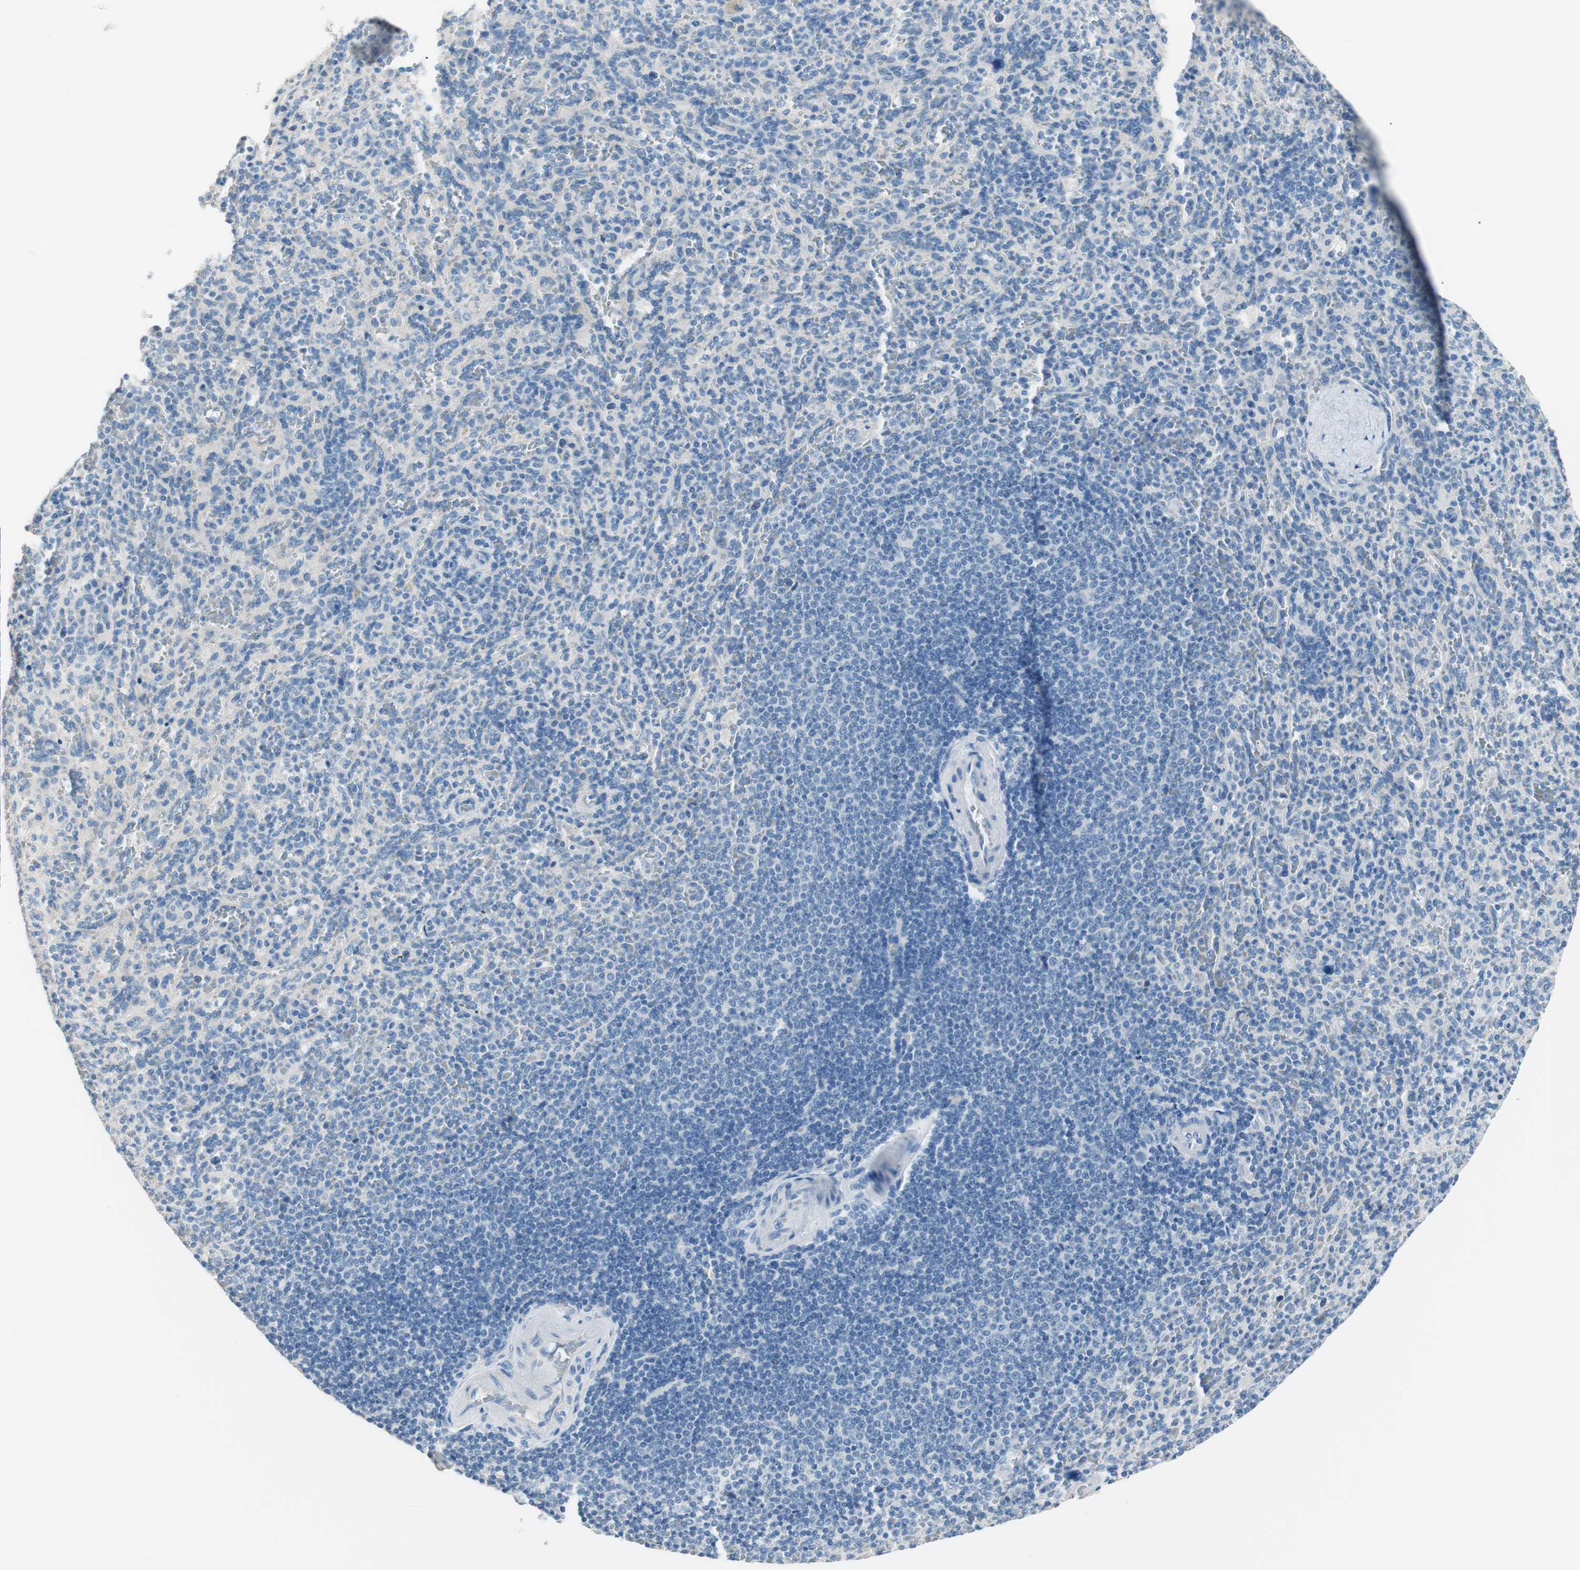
{"staining": {"intensity": "negative", "quantity": "none", "location": "none"}, "tissue": "spleen", "cell_type": "Cells in red pulp", "image_type": "normal", "snomed": [{"axis": "morphology", "description": "Normal tissue, NOS"}, {"axis": "topography", "description": "Spleen"}], "caption": "This micrograph is of unremarkable spleen stained with immunohistochemistry (IHC) to label a protein in brown with the nuclei are counter-stained blue. There is no positivity in cells in red pulp. (Stains: DAB (3,3'-diaminobenzidine) immunohistochemistry with hematoxylin counter stain, Microscopy: brightfield microscopy at high magnification).", "gene": "VIL1", "patient": {"sex": "male", "age": 36}}